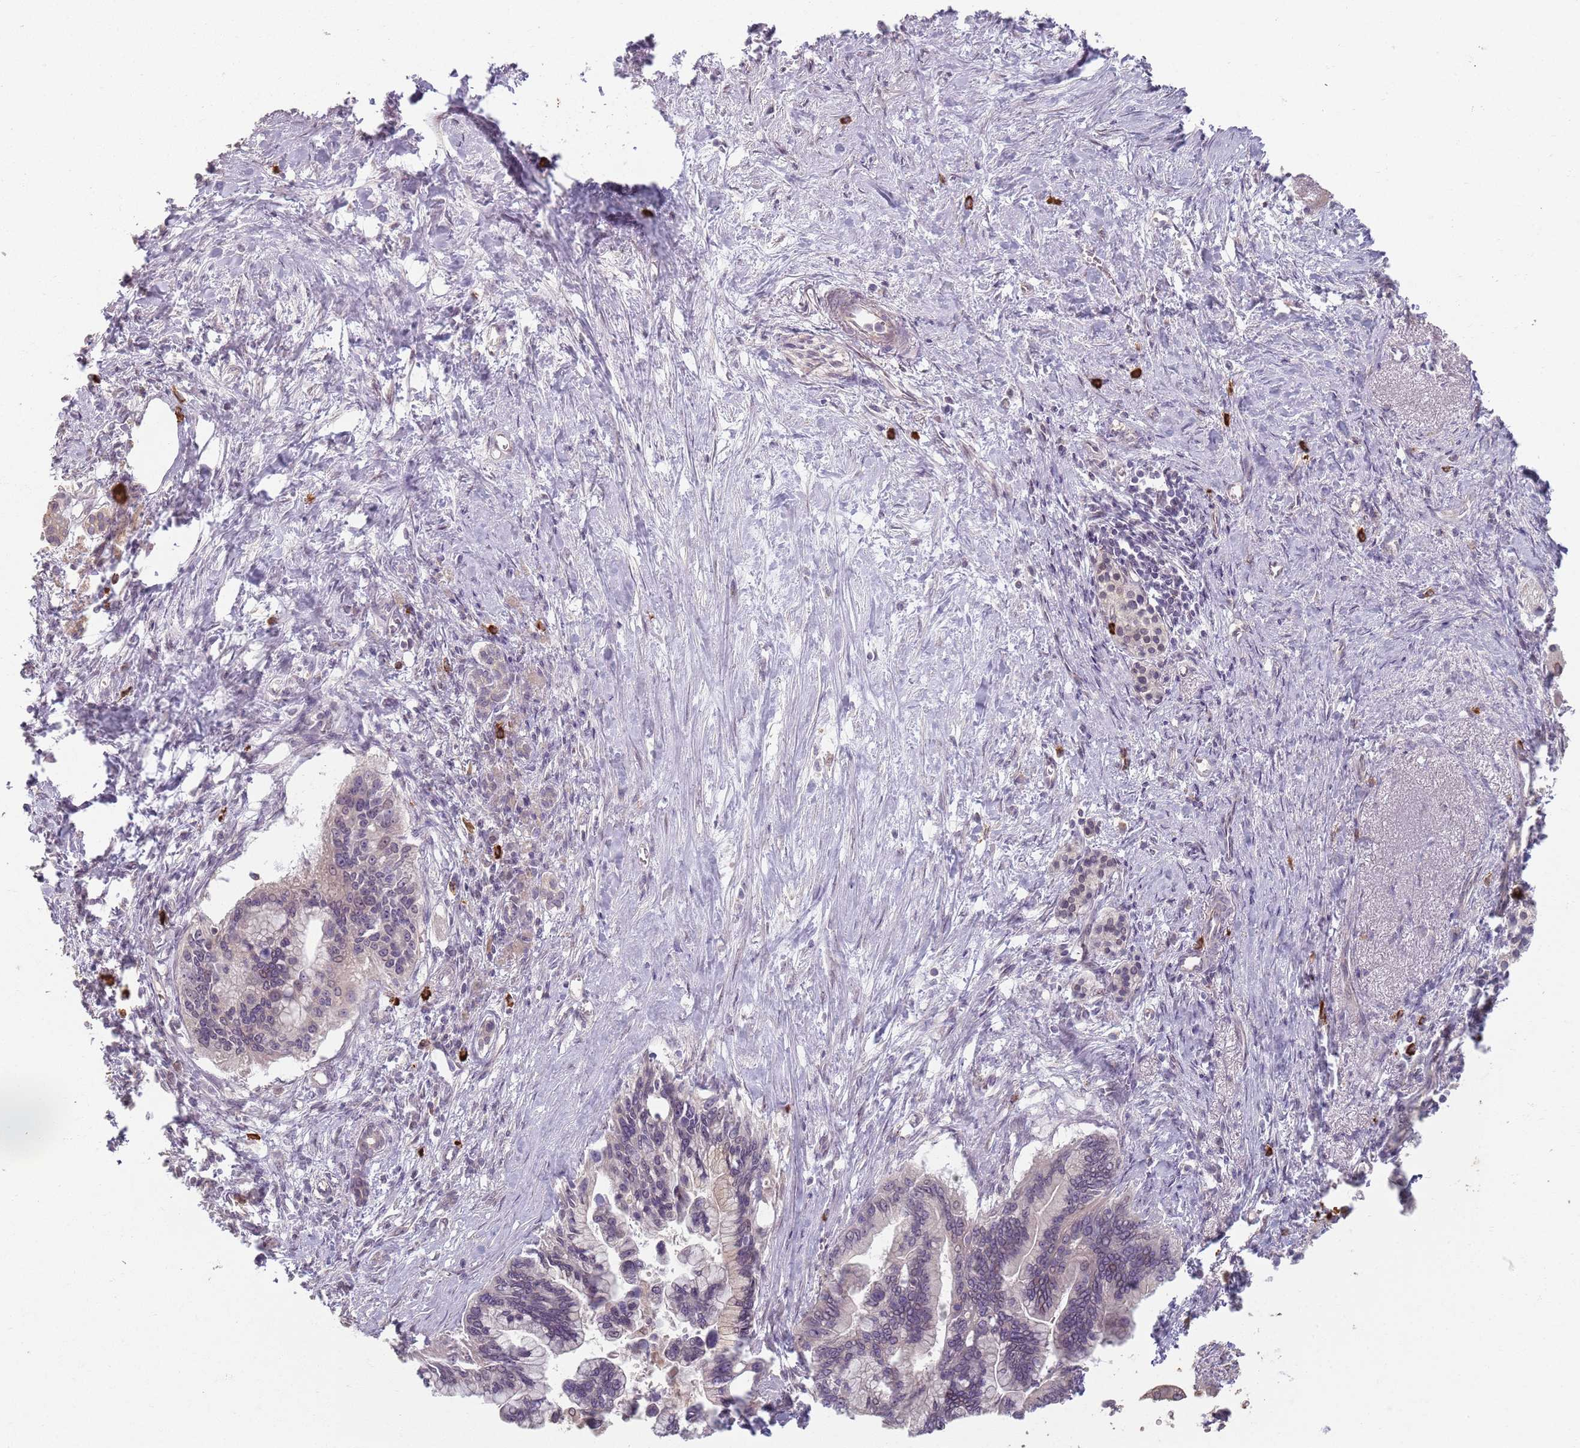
{"staining": {"intensity": "weak", "quantity": "<25%", "location": "cytoplasmic/membranous"}, "tissue": "pancreatic cancer", "cell_type": "Tumor cells", "image_type": "cancer", "snomed": [{"axis": "morphology", "description": "Adenocarcinoma, NOS"}, {"axis": "topography", "description": "Pancreas"}], "caption": "Immunohistochemistry (IHC) of human pancreatic cancer demonstrates no positivity in tumor cells.", "gene": "CCDC168", "patient": {"sex": "female", "age": 83}}